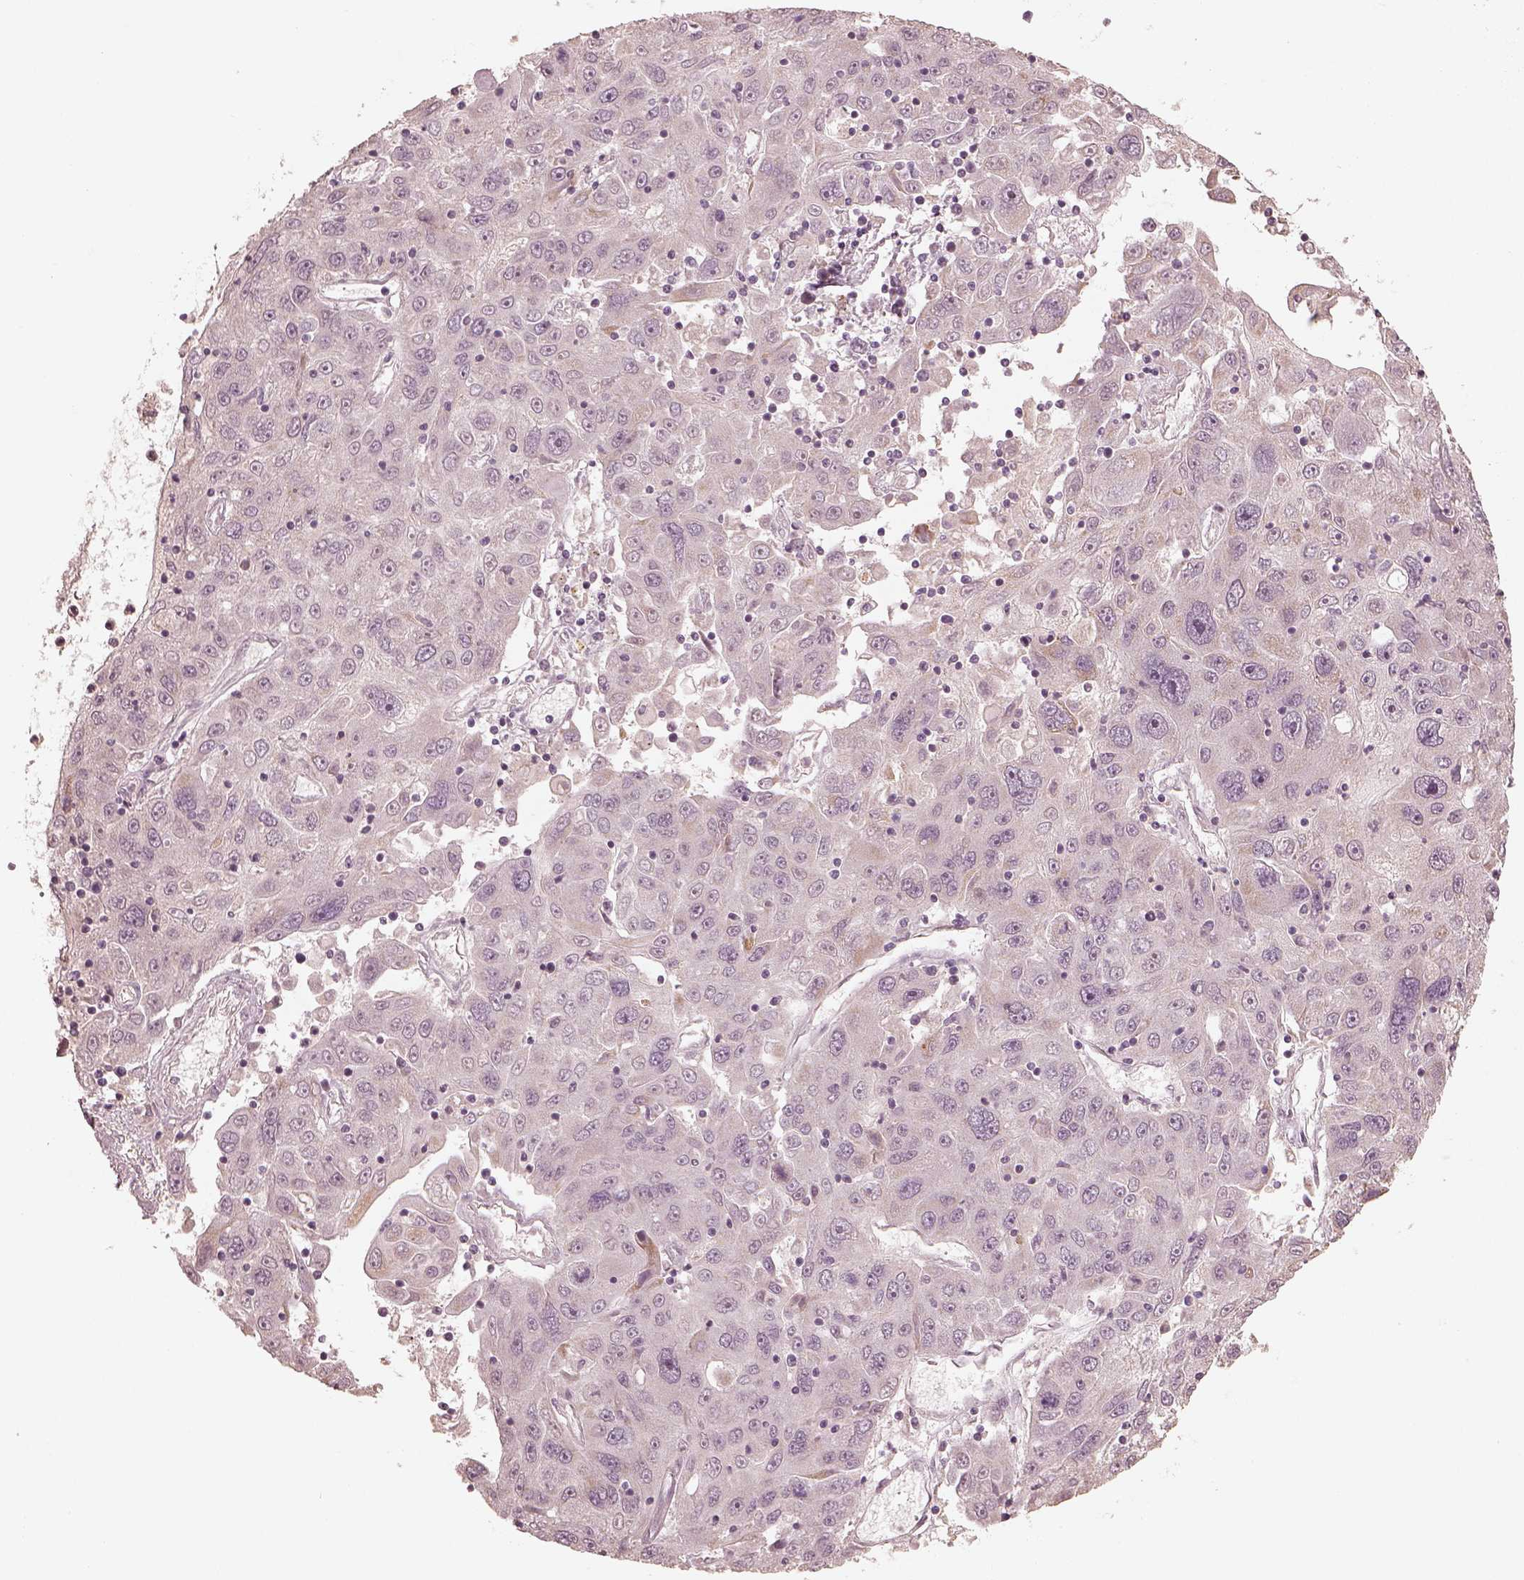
{"staining": {"intensity": "negative", "quantity": "none", "location": "none"}, "tissue": "stomach cancer", "cell_type": "Tumor cells", "image_type": "cancer", "snomed": [{"axis": "morphology", "description": "Adenocarcinoma, NOS"}, {"axis": "topography", "description": "Stomach"}], "caption": "High power microscopy histopathology image of an immunohistochemistry photomicrograph of adenocarcinoma (stomach), revealing no significant staining in tumor cells.", "gene": "SLC25A46", "patient": {"sex": "male", "age": 56}}